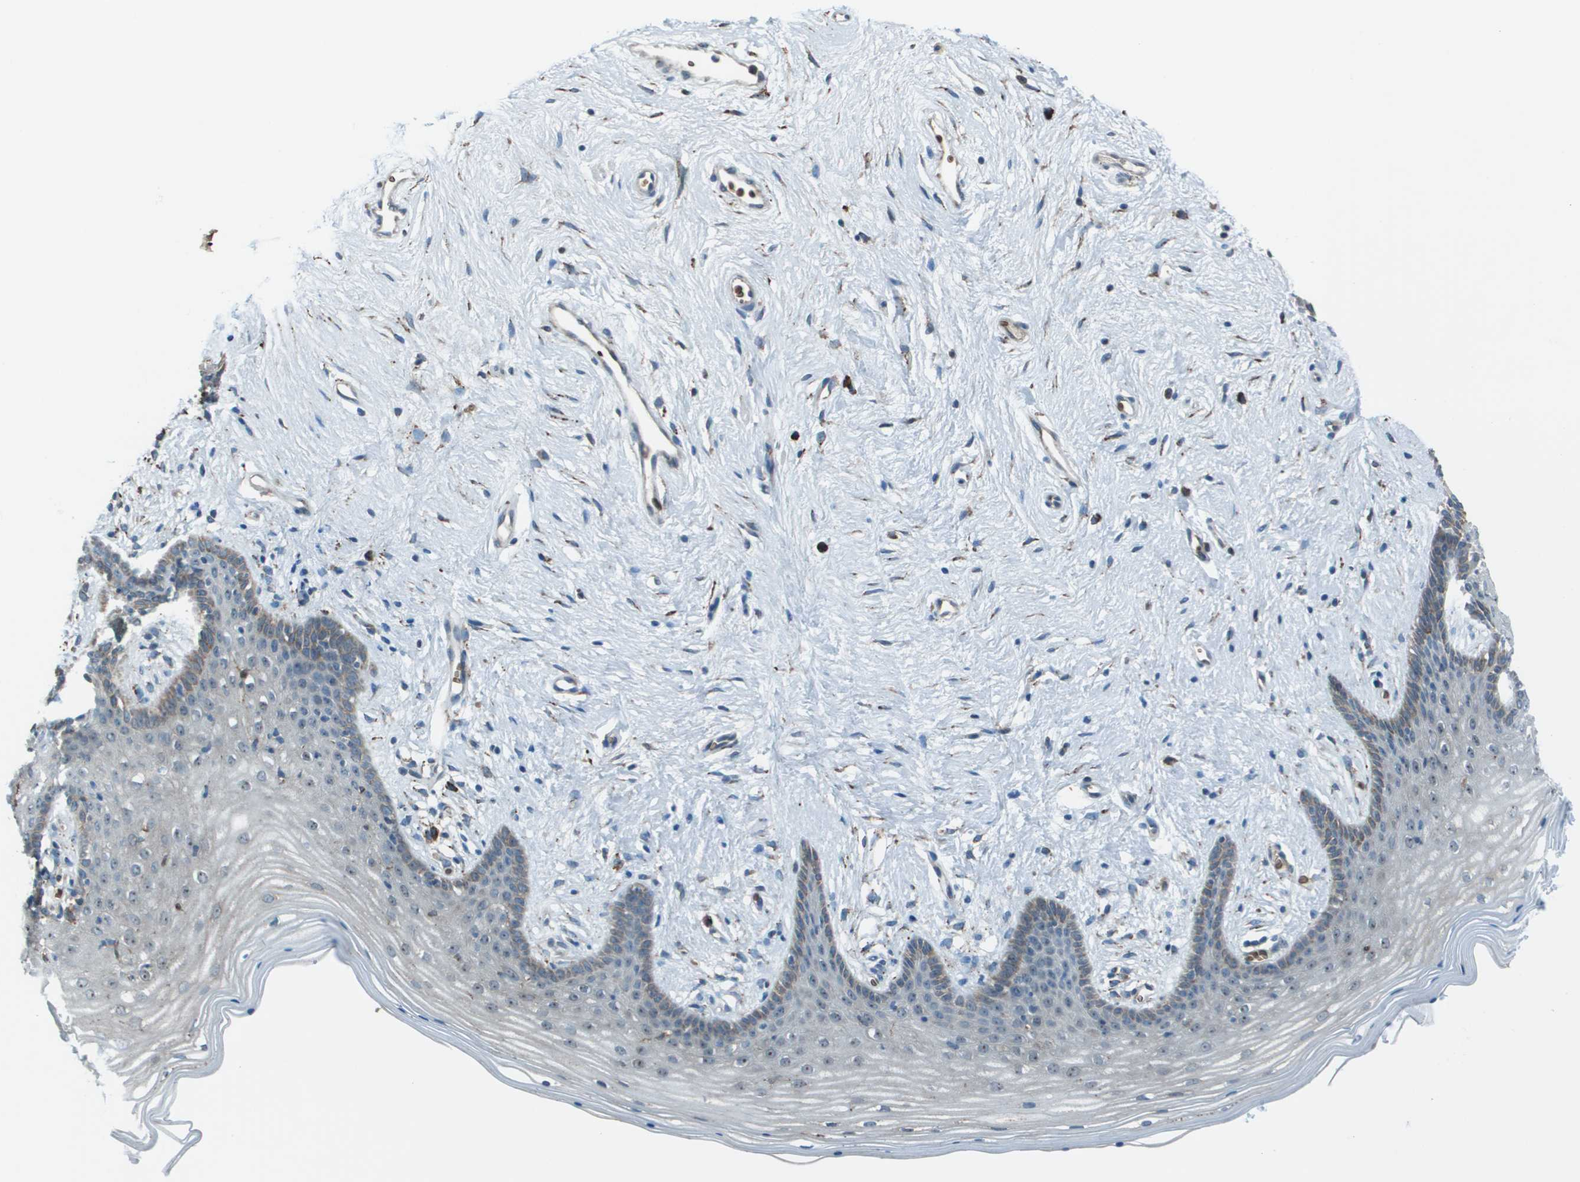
{"staining": {"intensity": "negative", "quantity": "none", "location": "none"}, "tissue": "vagina", "cell_type": "Squamous epithelial cells", "image_type": "normal", "snomed": [{"axis": "morphology", "description": "Normal tissue, NOS"}, {"axis": "topography", "description": "Vagina"}], "caption": "Immunohistochemistry of unremarkable human vagina shows no staining in squamous epithelial cells.", "gene": "UTS2", "patient": {"sex": "female", "age": 44}}